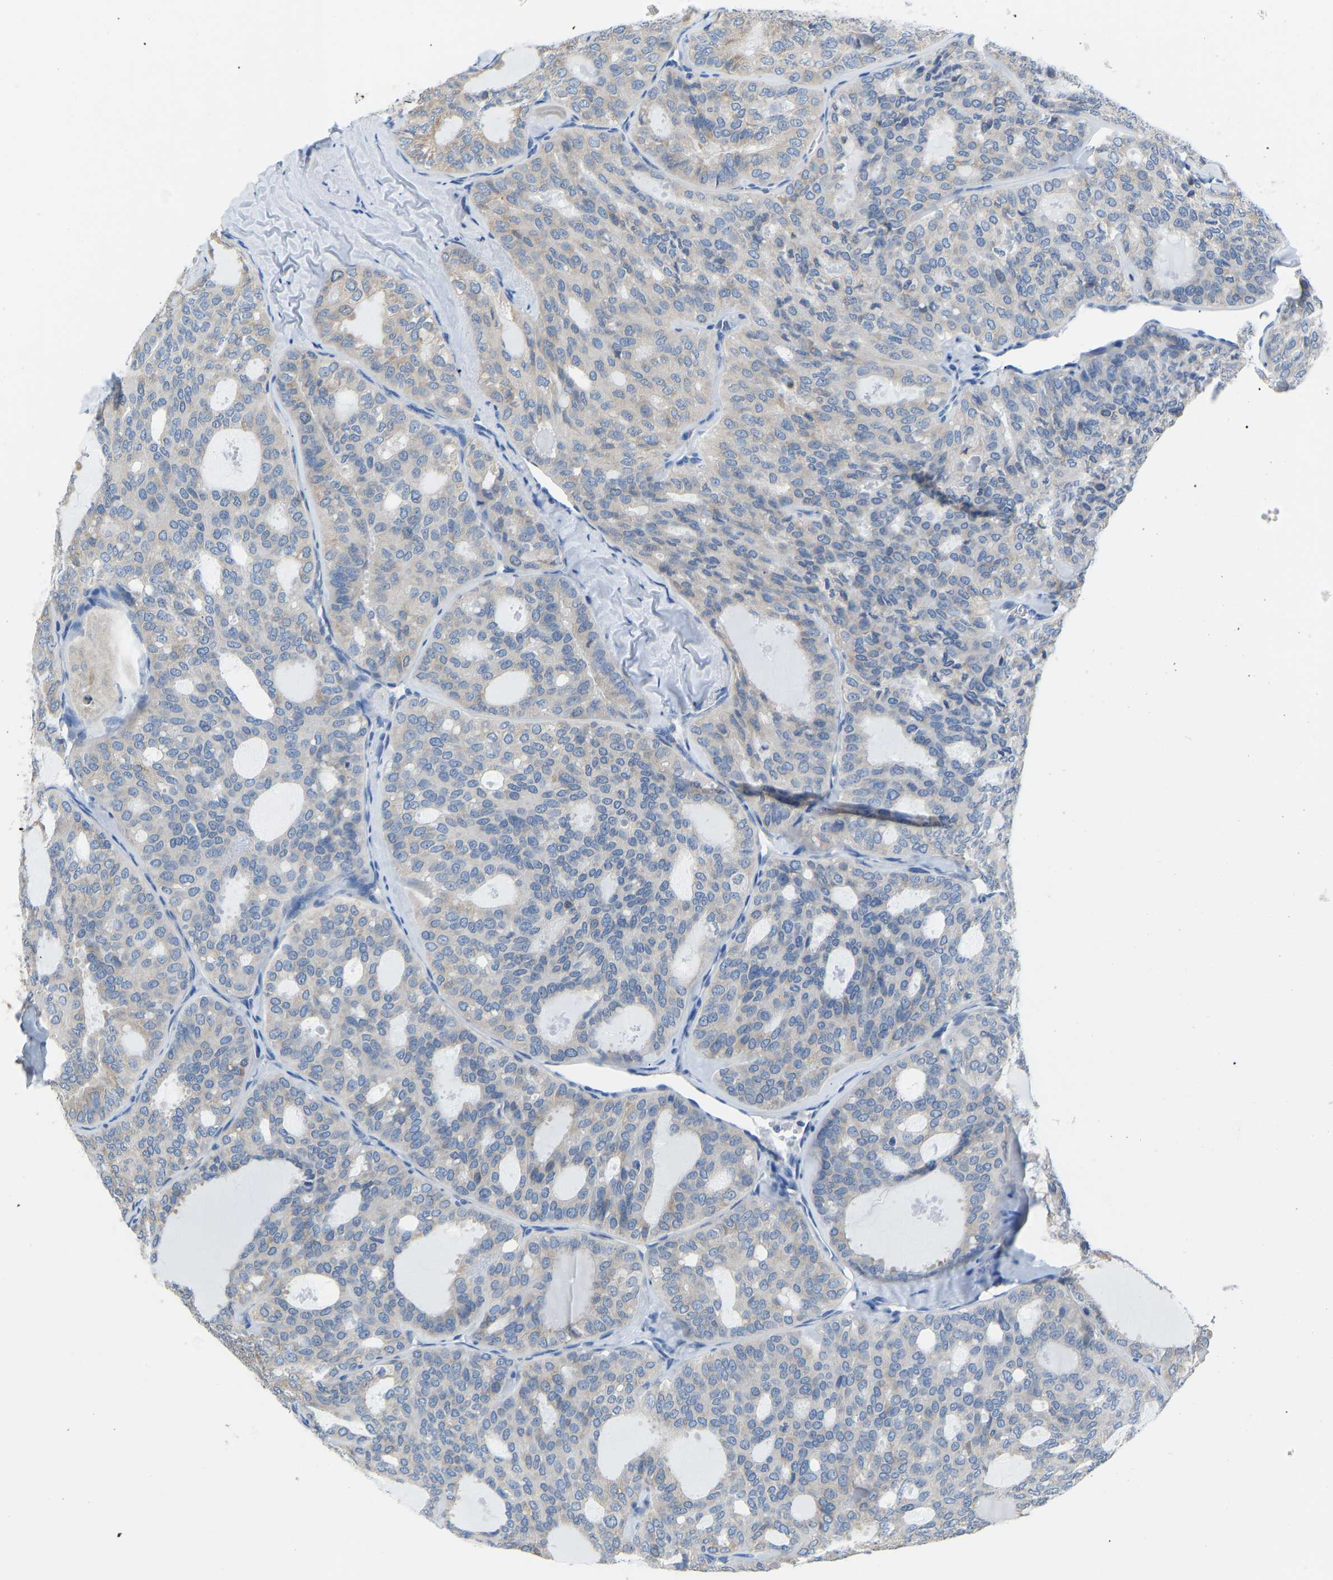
{"staining": {"intensity": "negative", "quantity": "none", "location": "none"}, "tissue": "thyroid cancer", "cell_type": "Tumor cells", "image_type": "cancer", "snomed": [{"axis": "morphology", "description": "Follicular adenoma carcinoma, NOS"}, {"axis": "topography", "description": "Thyroid gland"}], "caption": "Photomicrograph shows no significant protein expression in tumor cells of thyroid follicular adenoma carcinoma.", "gene": "VRK1", "patient": {"sex": "male", "age": 75}}